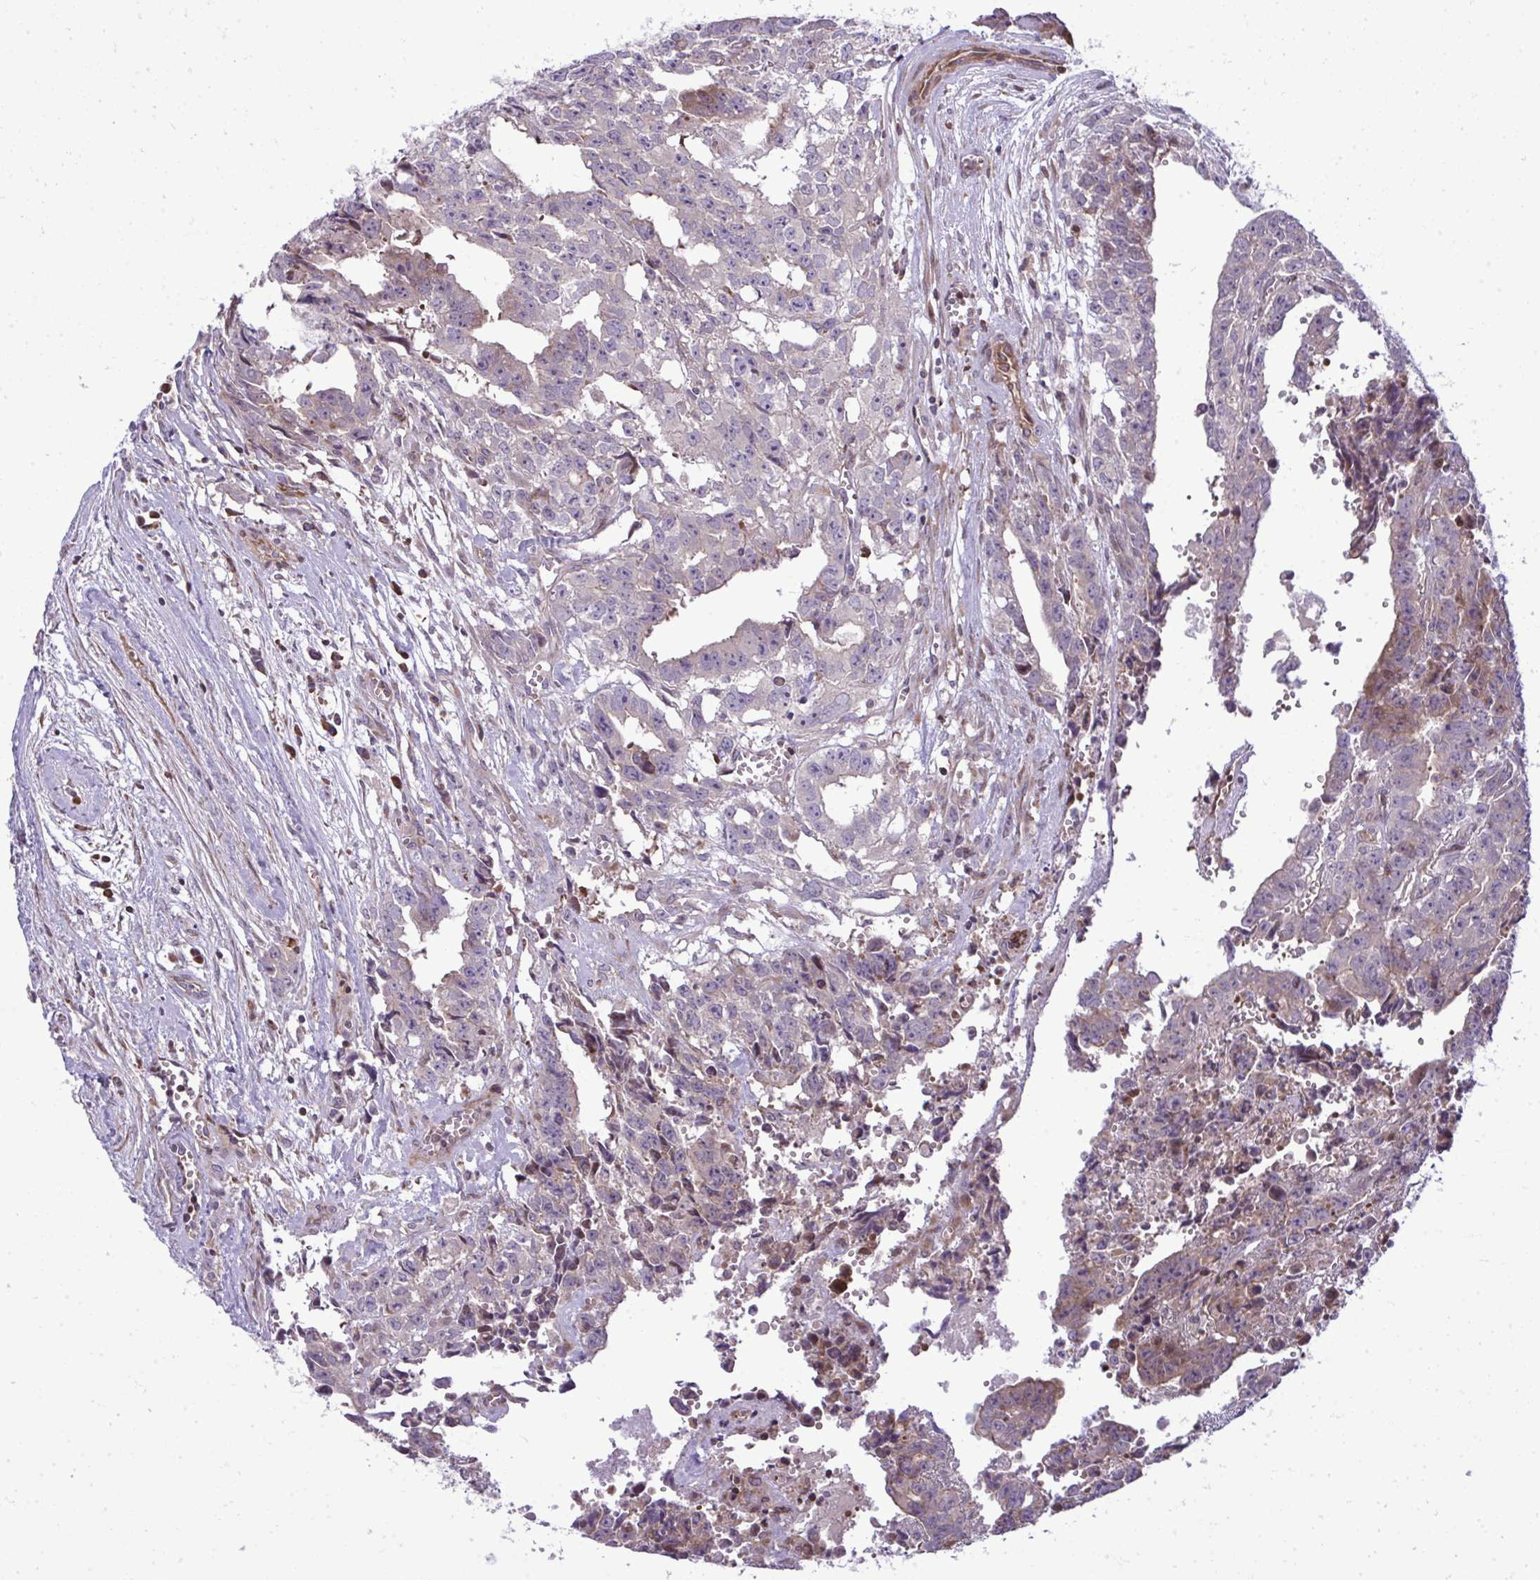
{"staining": {"intensity": "negative", "quantity": "none", "location": "none"}, "tissue": "testis cancer", "cell_type": "Tumor cells", "image_type": "cancer", "snomed": [{"axis": "morphology", "description": "Carcinoma, Embryonal, NOS"}, {"axis": "morphology", "description": "Teratoma, malignant, NOS"}, {"axis": "topography", "description": "Testis"}], "caption": "The immunohistochemistry (IHC) photomicrograph has no significant expression in tumor cells of testis cancer (malignant teratoma) tissue.", "gene": "ZSCAN9", "patient": {"sex": "male", "age": 24}}